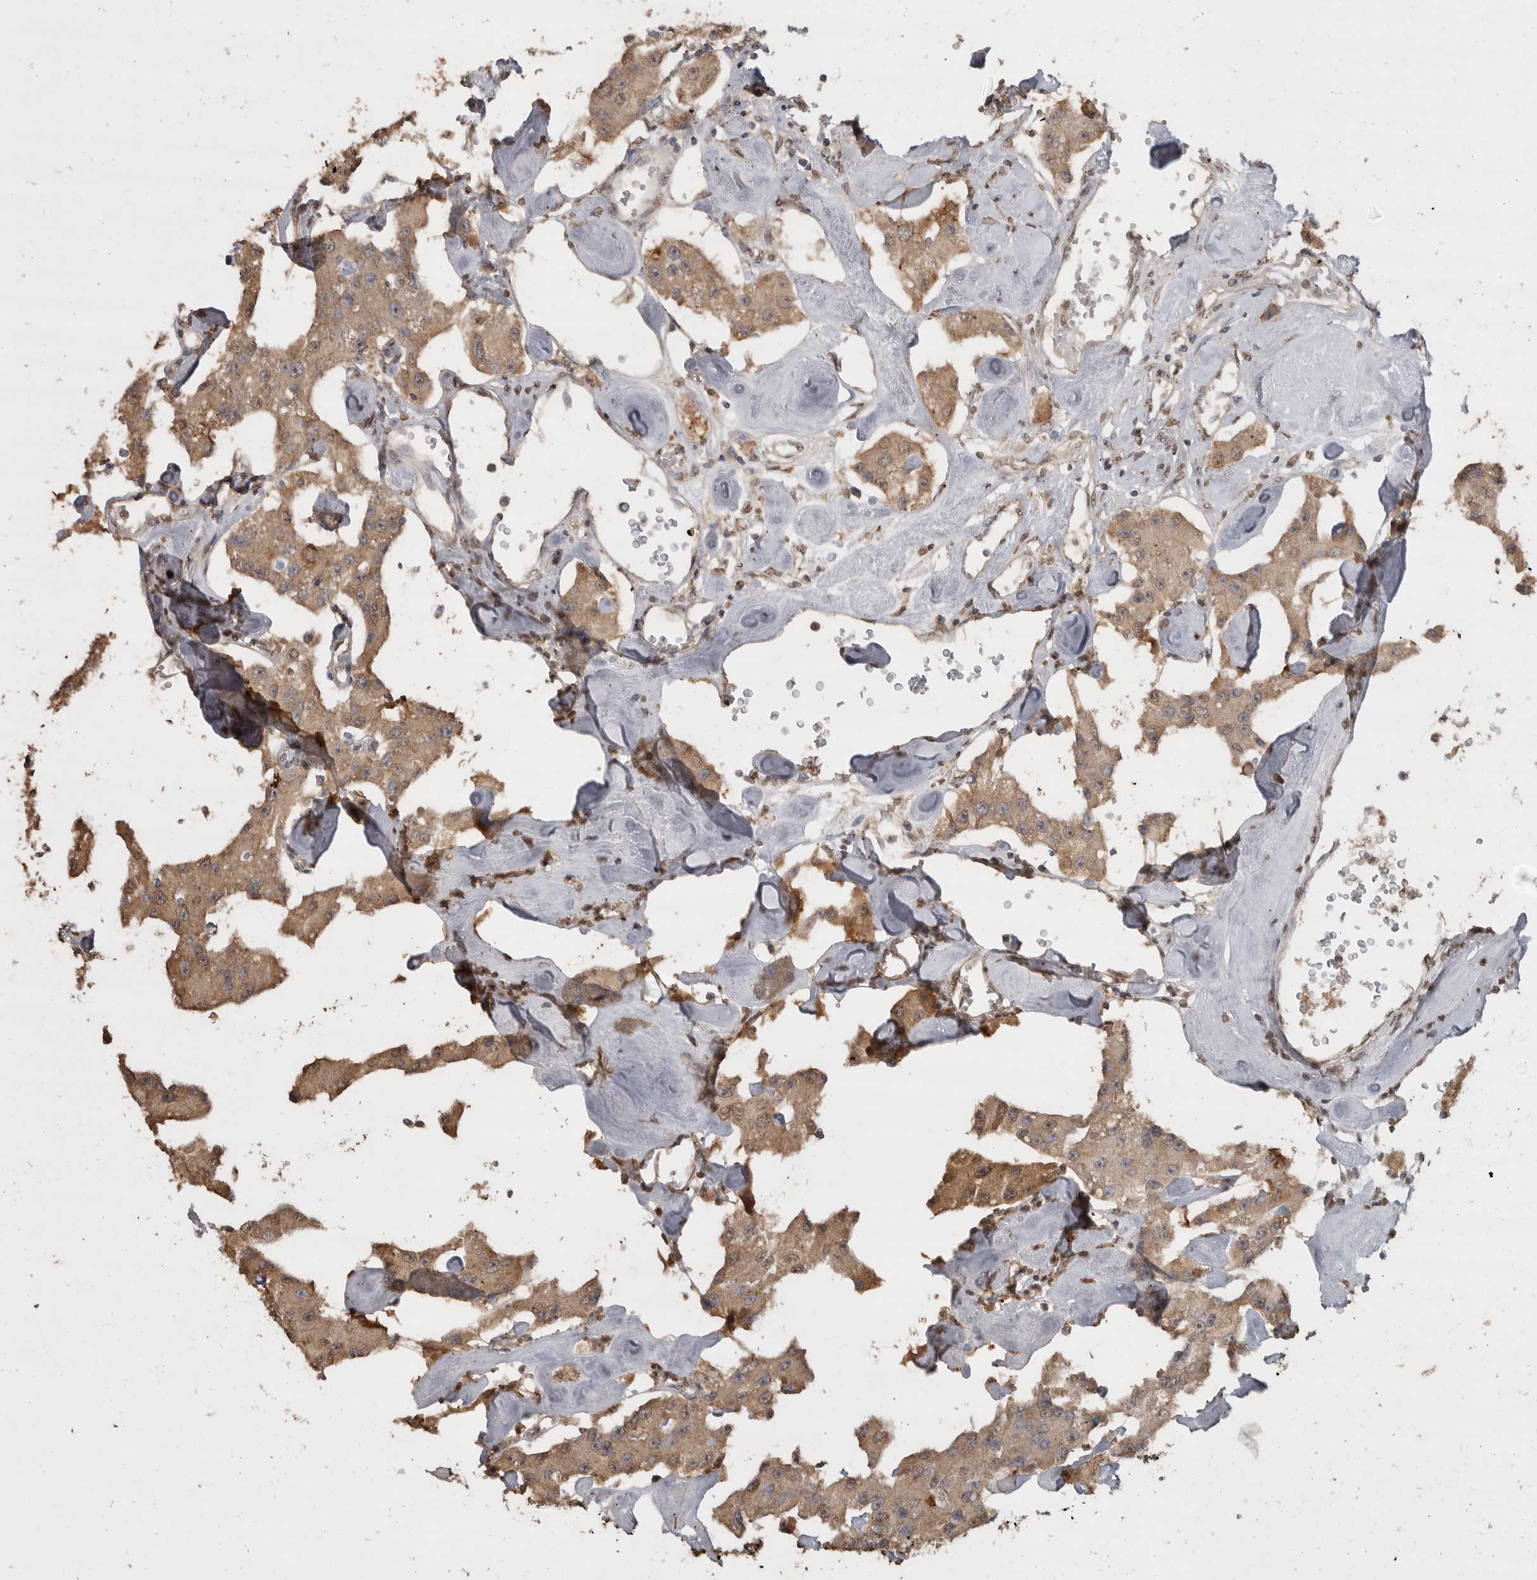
{"staining": {"intensity": "moderate", "quantity": ">75%", "location": "cytoplasmic/membranous"}, "tissue": "carcinoid", "cell_type": "Tumor cells", "image_type": "cancer", "snomed": [{"axis": "morphology", "description": "Carcinoid, malignant, NOS"}, {"axis": "topography", "description": "Pancreas"}], "caption": "The histopathology image reveals staining of malignant carcinoid, revealing moderate cytoplasmic/membranous protein expression (brown color) within tumor cells. (brown staining indicates protein expression, while blue staining denotes nuclei).", "gene": "CRELD2", "patient": {"sex": "male", "age": 41}}